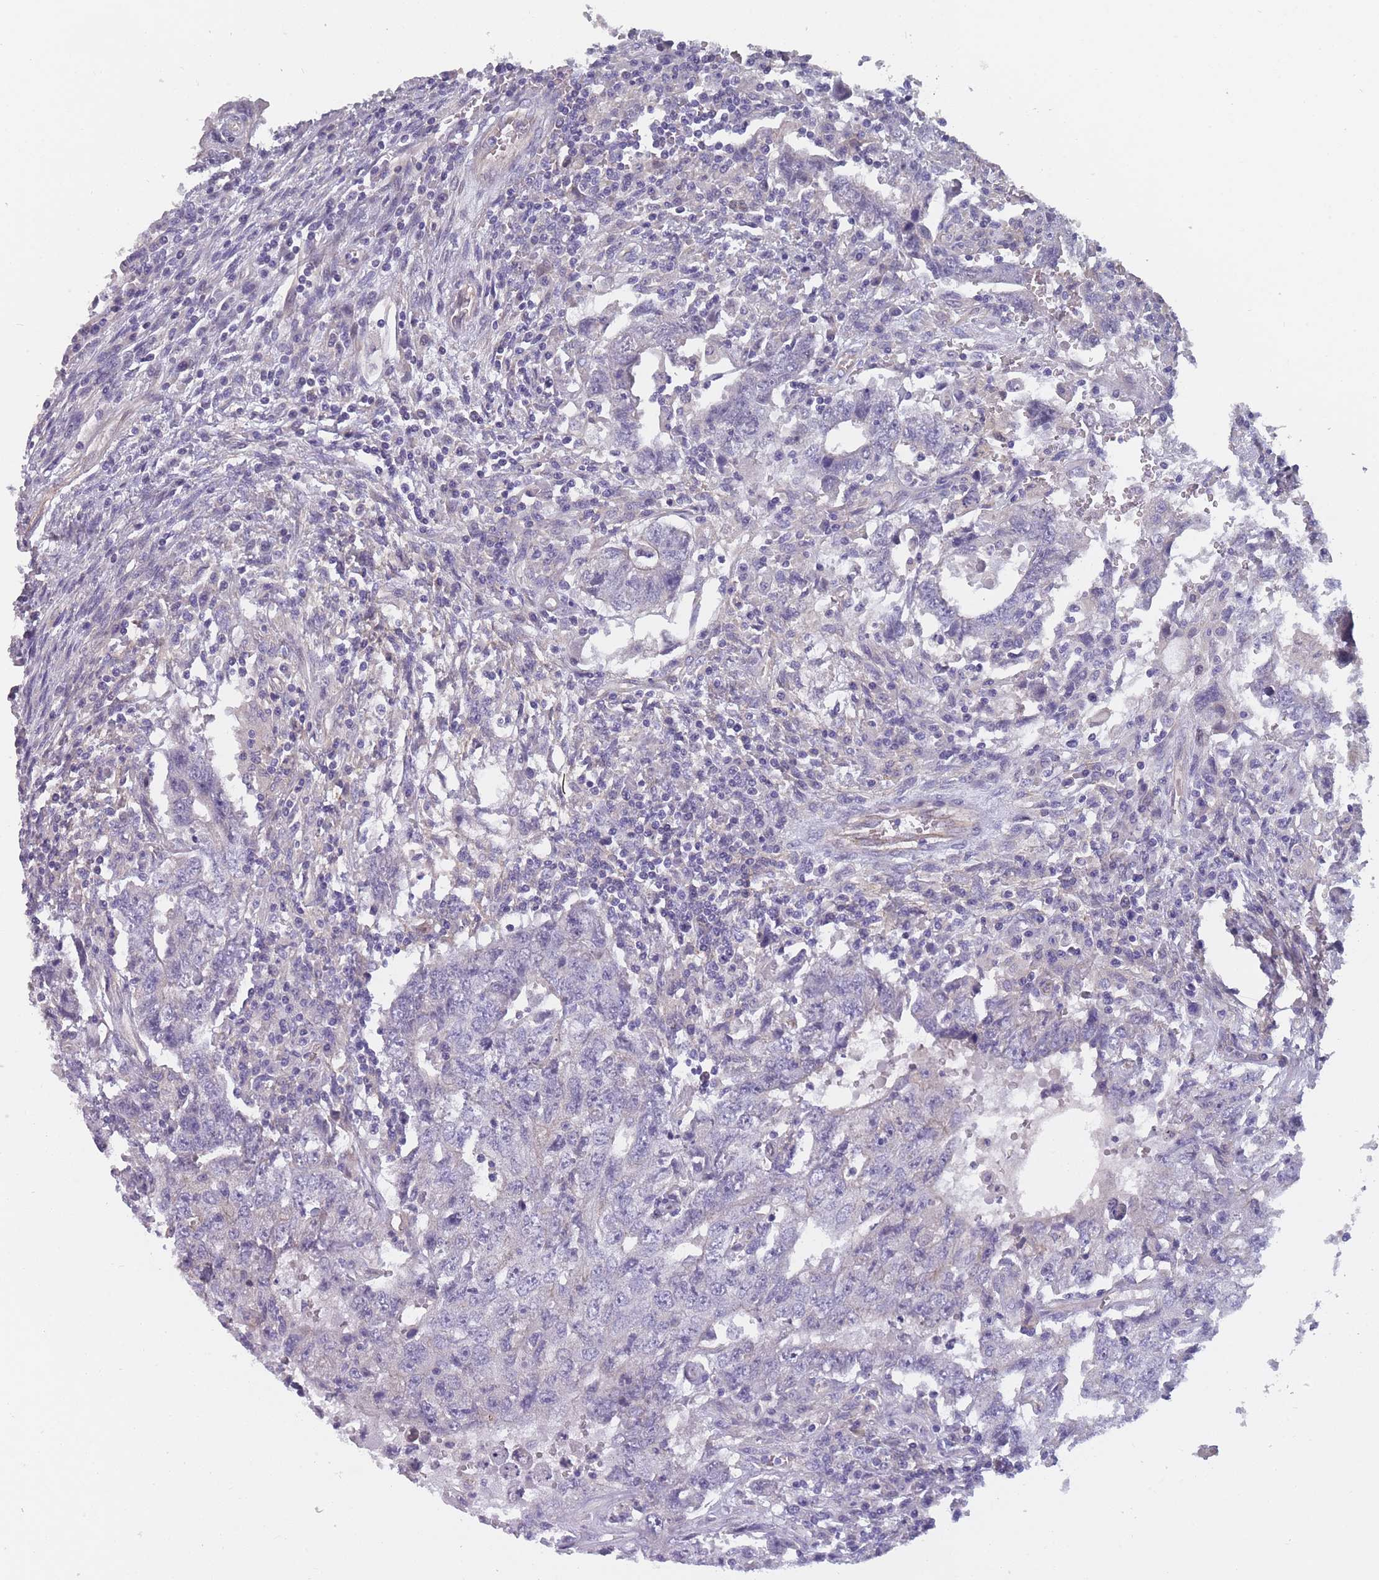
{"staining": {"intensity": "negative", "quantity": "none", "location": "none"}, "tissue": "testis cancer", "cell_type": "Tumor cells", "image_type": "cancer", "snomed": [{"axis": "morphology", "description": "Carcinoma, Embryonal, NOS"}, {"axis": "topography", "description": "Testis"}], "caption": "Immunohistochemical staining of testis cancer exhibits no significant staining in tumor cells.", "gene": "FAM83F", "patient": {"sex": "male", "age": 26}}